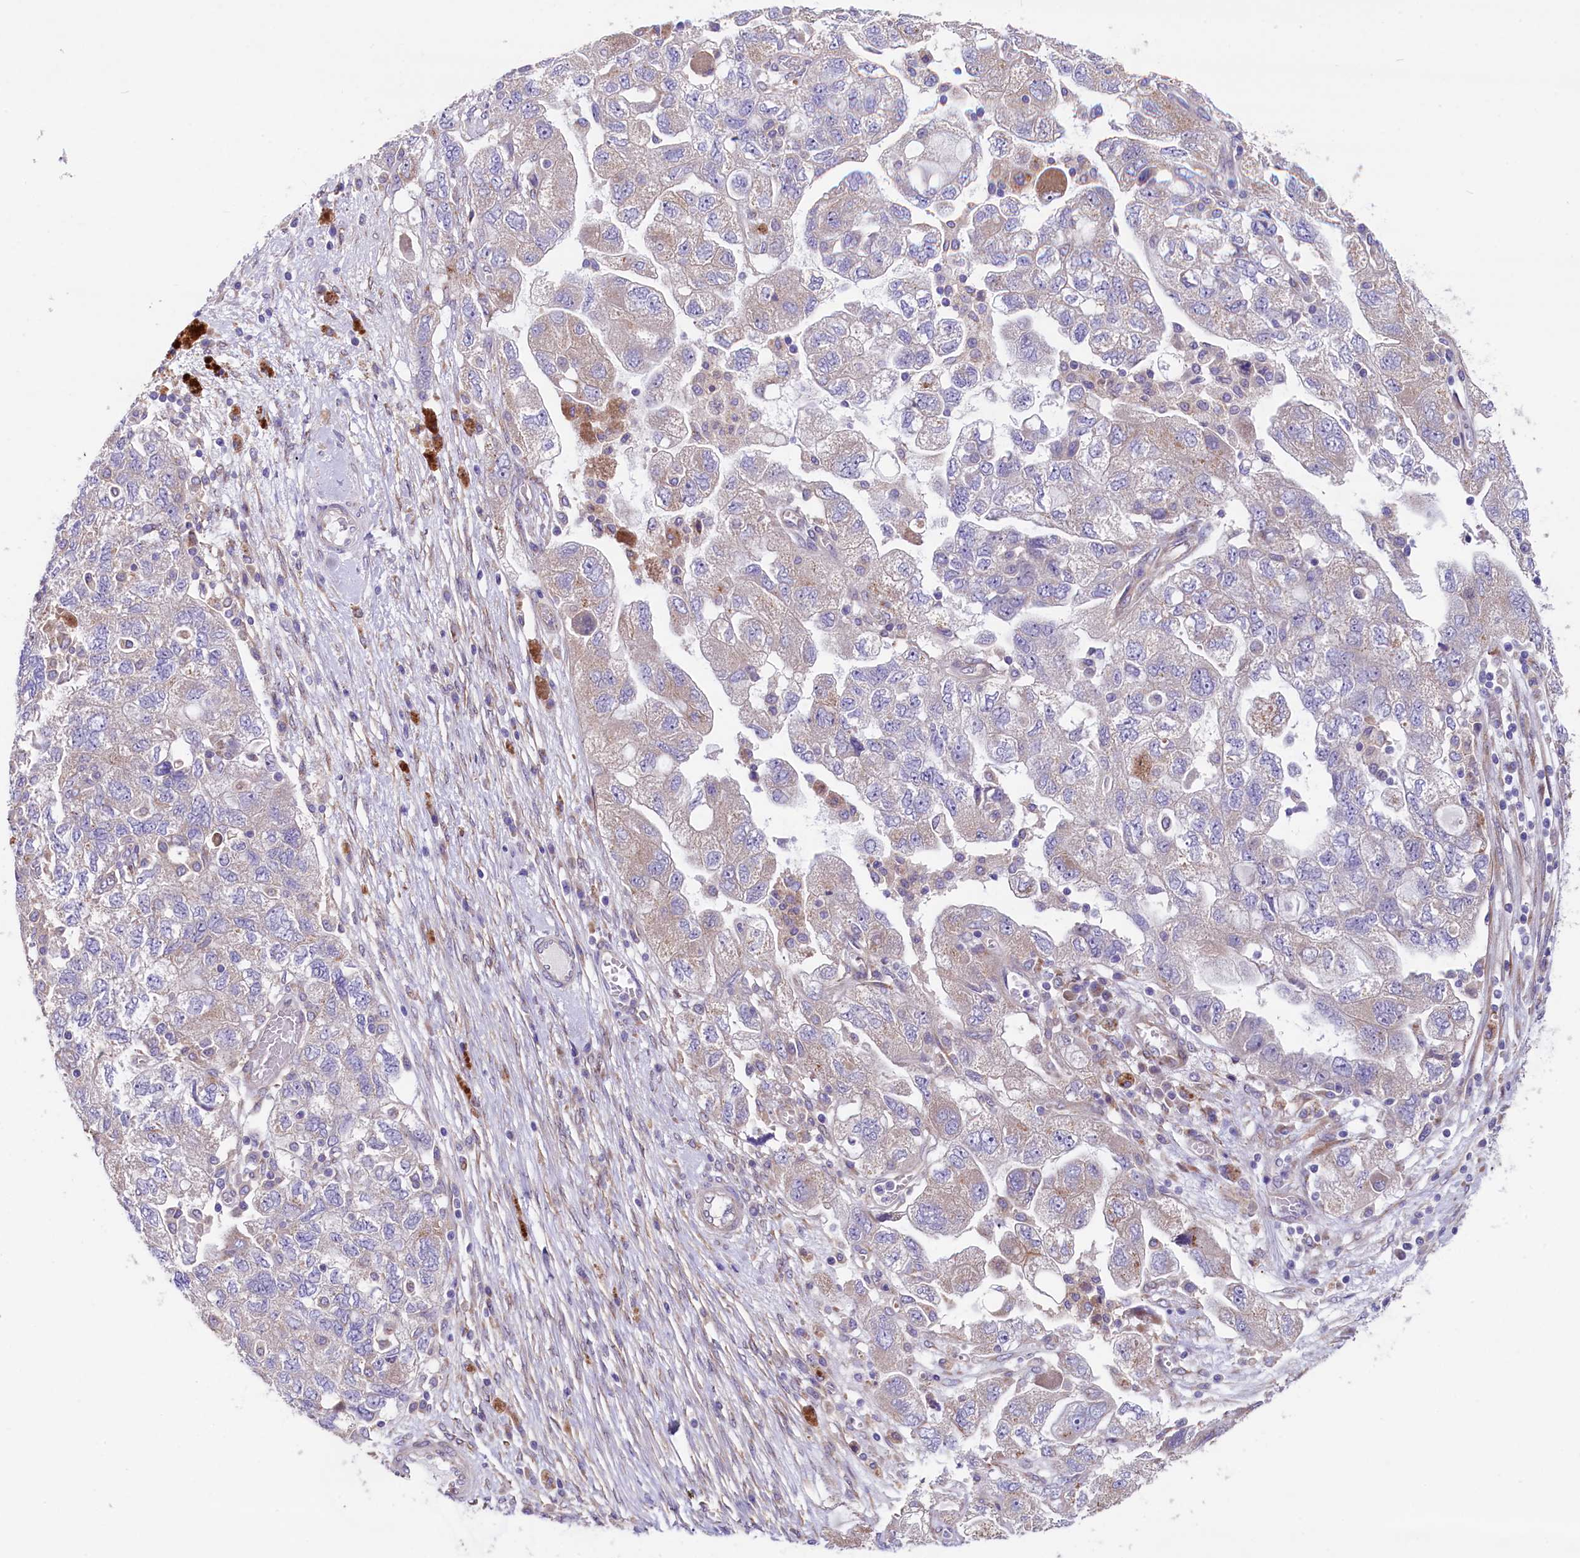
{"staining": {"intensity": "weak", "quantity": "<25%", "location": "cytoplasmic/membranous"}, "tissue": "ovarian cancer", "cell_type": "Tumor cells", "image_type": "cancer", "snomed": [{"axis": "morphology", "description": "Carcinoma, NOS"}, {"axis": "morphology", "description": "Cystadenocarcinoma, serous, NOS"}, {"axis": "topography", "description": "Ovary"}], "caption": "This photomicrograph is of ovarian cancer (serous cystadenocarcinoma) stained with immunohistochemistry to label a protein in brown with the nuclei are counter-stained blue. There is no staining in tumor cells.", "gene": "GPR108", "patient": {"sex": "female", "age": 69}}